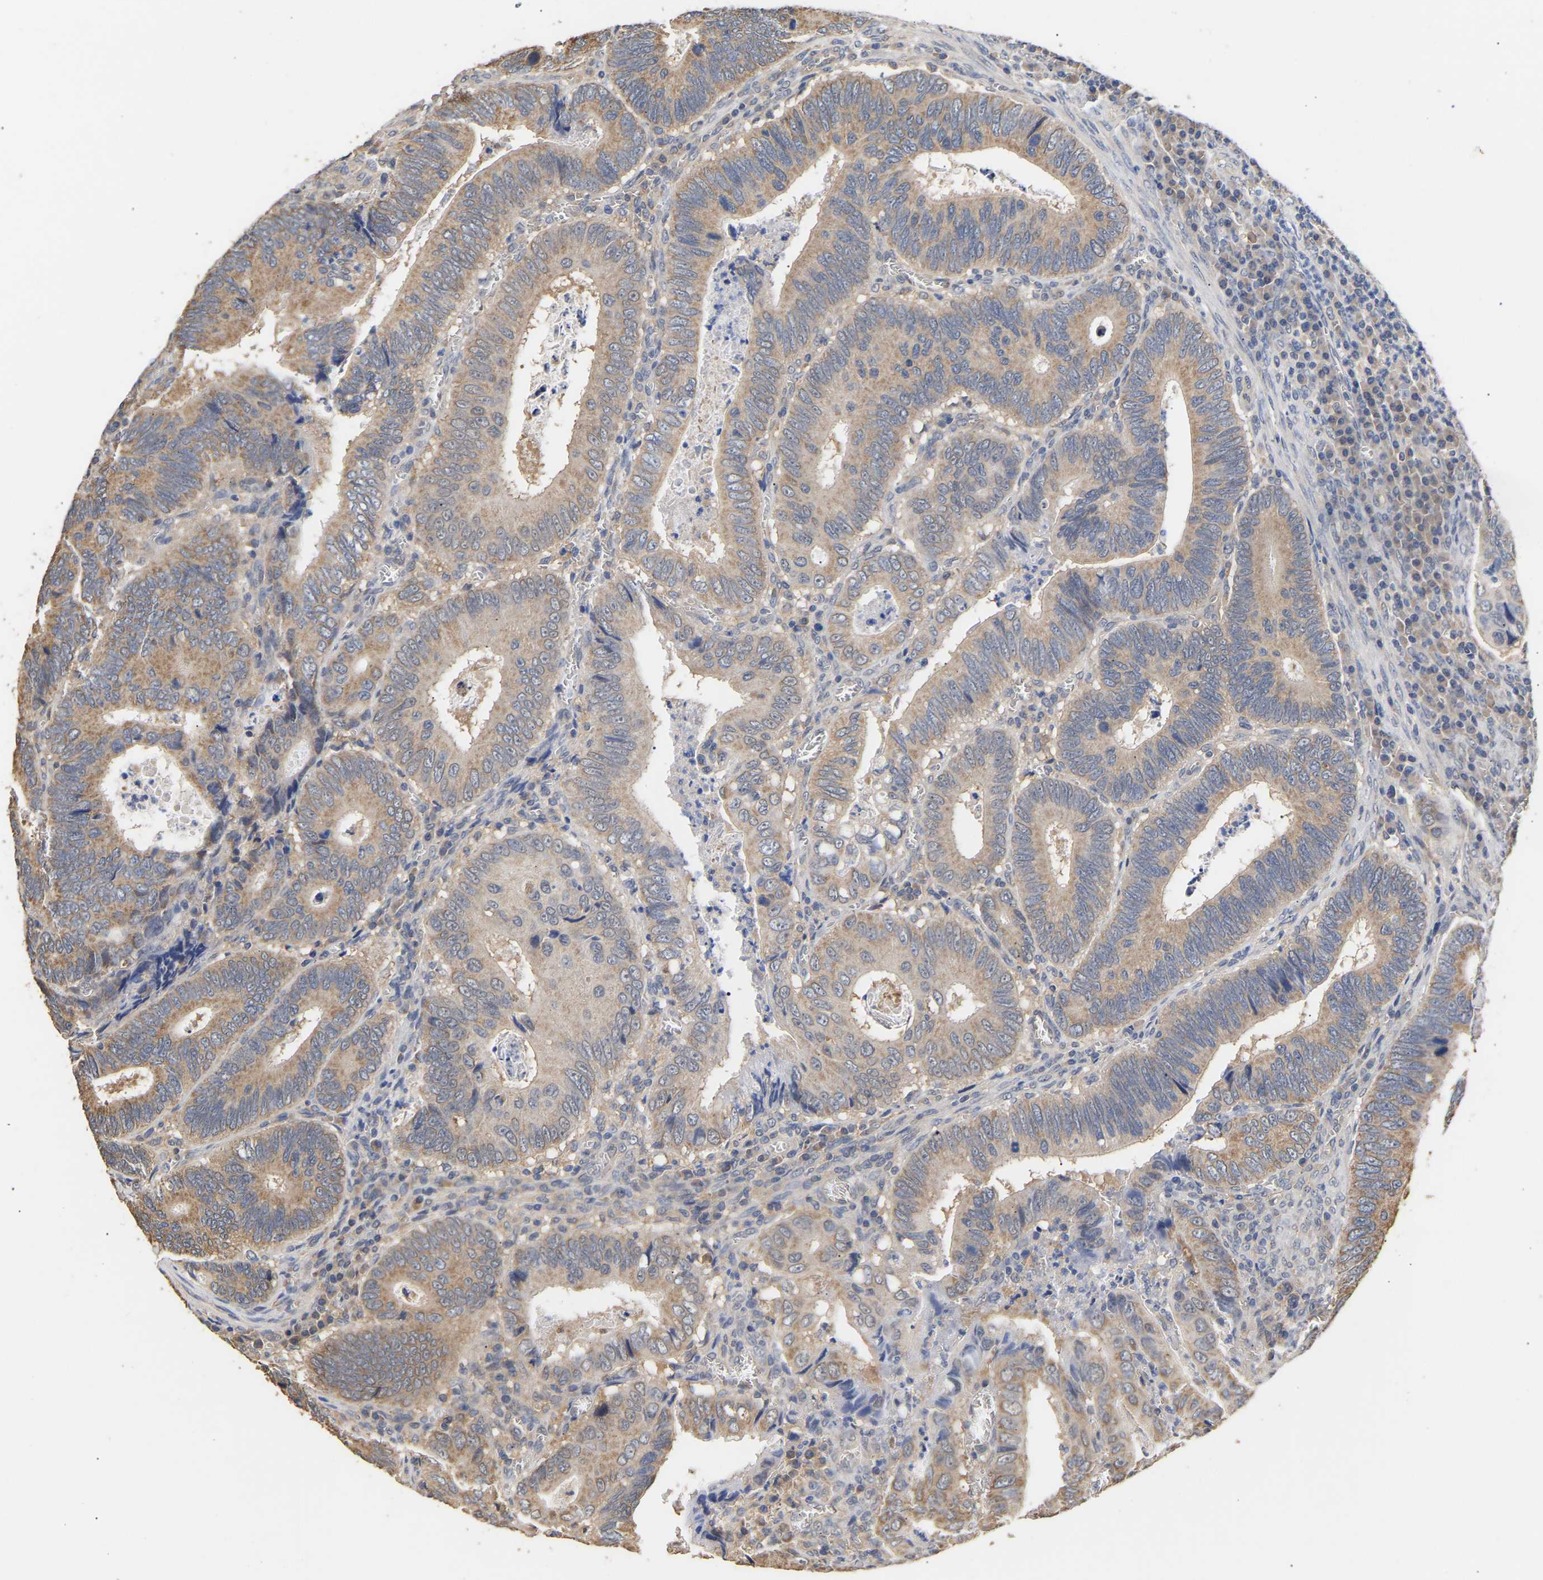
{"staining": {"intensity": "moderate", "quantity": ">75%", "location": "cytoplasmic/membranous"}, "tissue": "colorectal cancer", "cell_type": "Tumor cells", "image_type": "cancer", "snomed": [{"axis": "morphology", "description": "Inflammation, NOS"}, {"axis": "morphology", "description": "Adenocarcinoma, NOS"}, {"axis": "topography", "description": "Colon"}], "caption": "Immunohistochemistry (IHC) image of human adenocarcinoma (colorectal) stained for a protein (brown), which exhibits medium levels of moderate cytoplasmic/membranous staining in about >75% of tumor cells.", "gene": "ZNF26", "patient": {"sex": "male", "age": 72}}